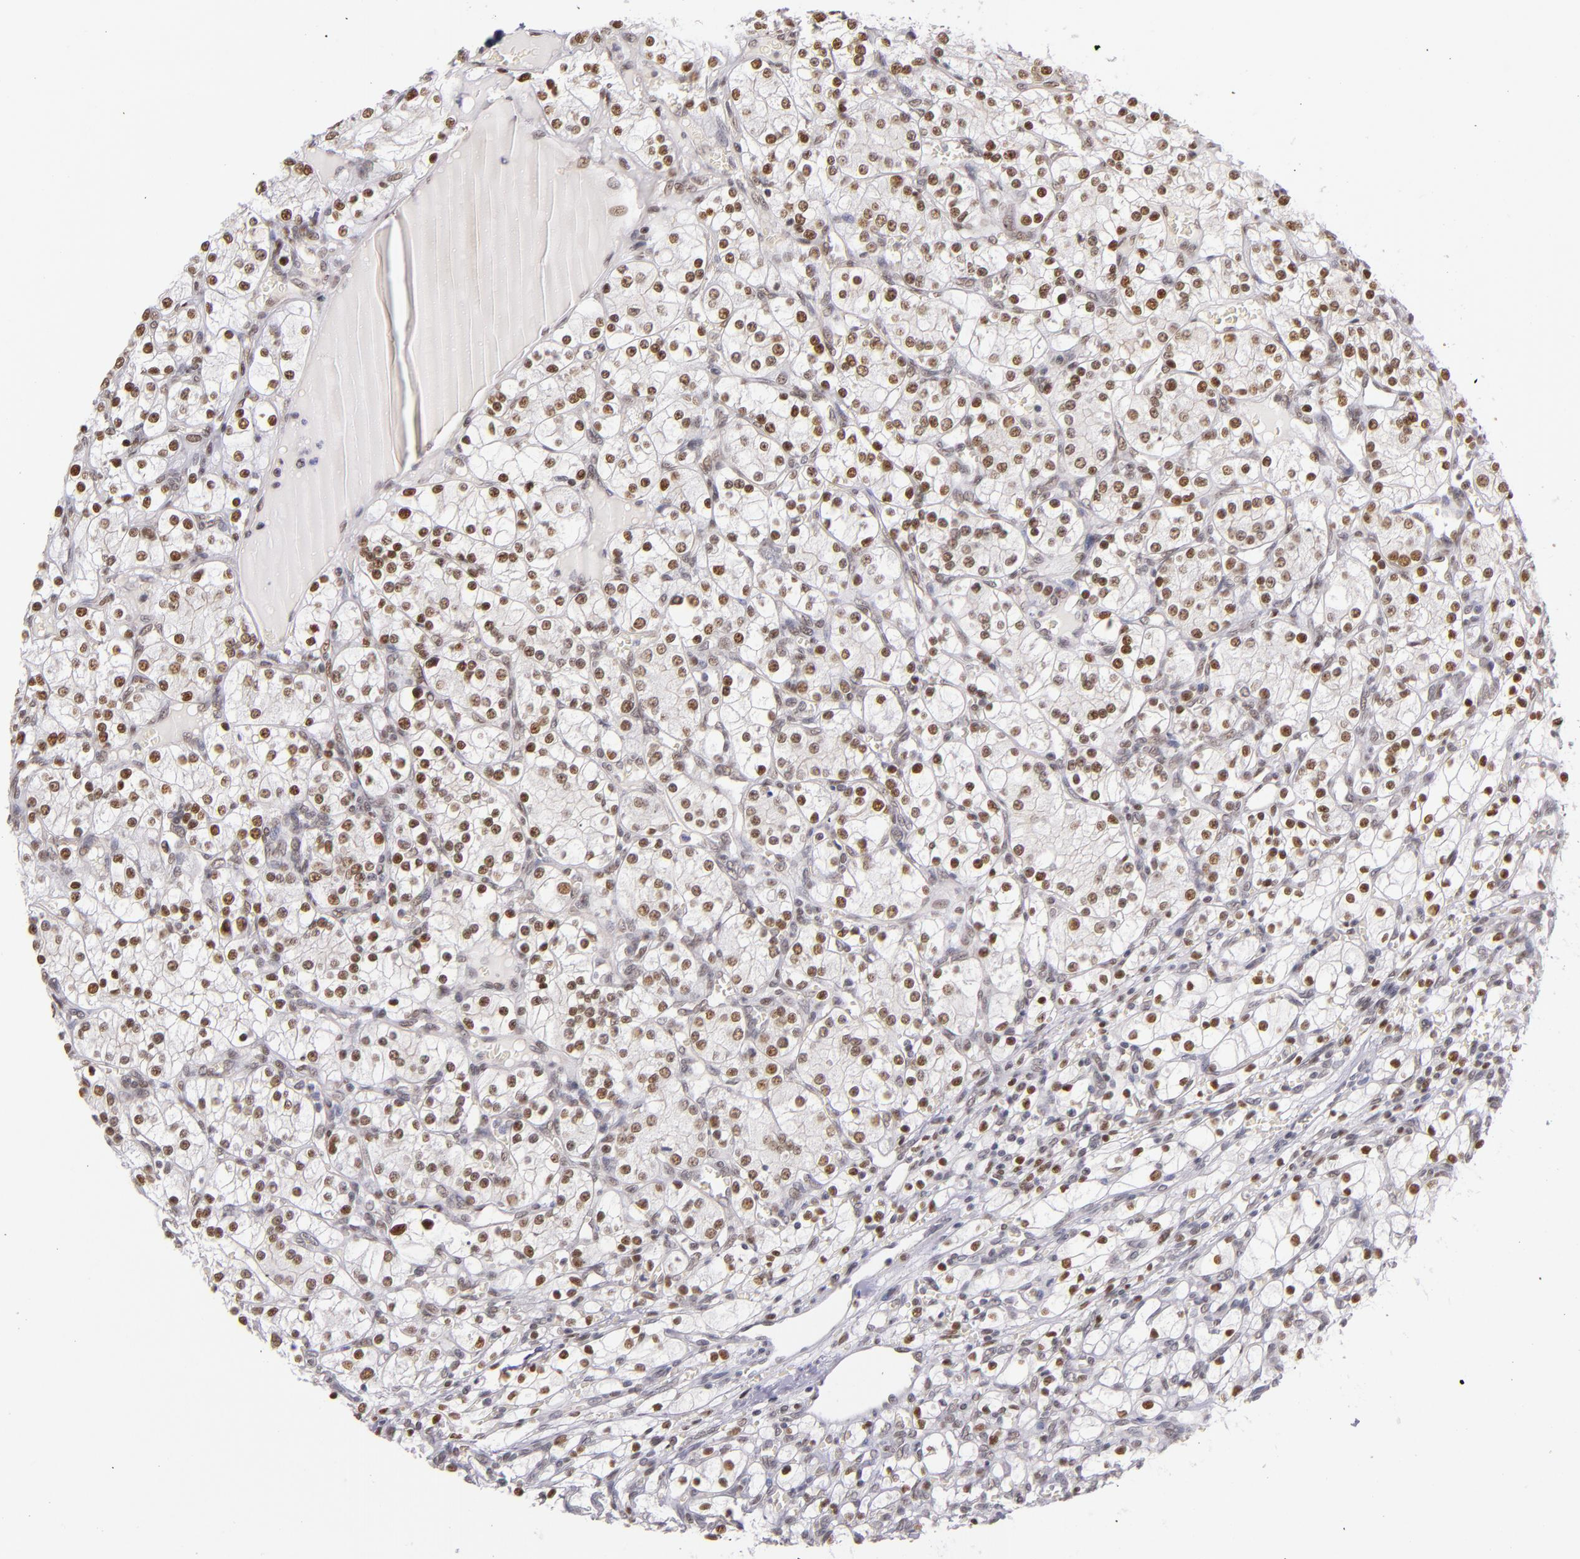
{"staining": {"intensity": "moderate", "quantity": ">75%", "location": "nuclear"}, "tissue": "renal cancer", "cell_type": "Tumor cells", "image_type": "cancer", "snomed": [{"axis": "morphology", "description": "Adenocarcinoma, NOS"}, {"axis": "topography", "description": "Kidney"}], "caption": "Approximately >75% of tumor cells in human adenocarcinoma (renal) display moderate nuclear protein staining as visualized by brown immunohistochemical staining.", "gene": "NCOR2", "patient": {"sex": "female", "age": 62}}